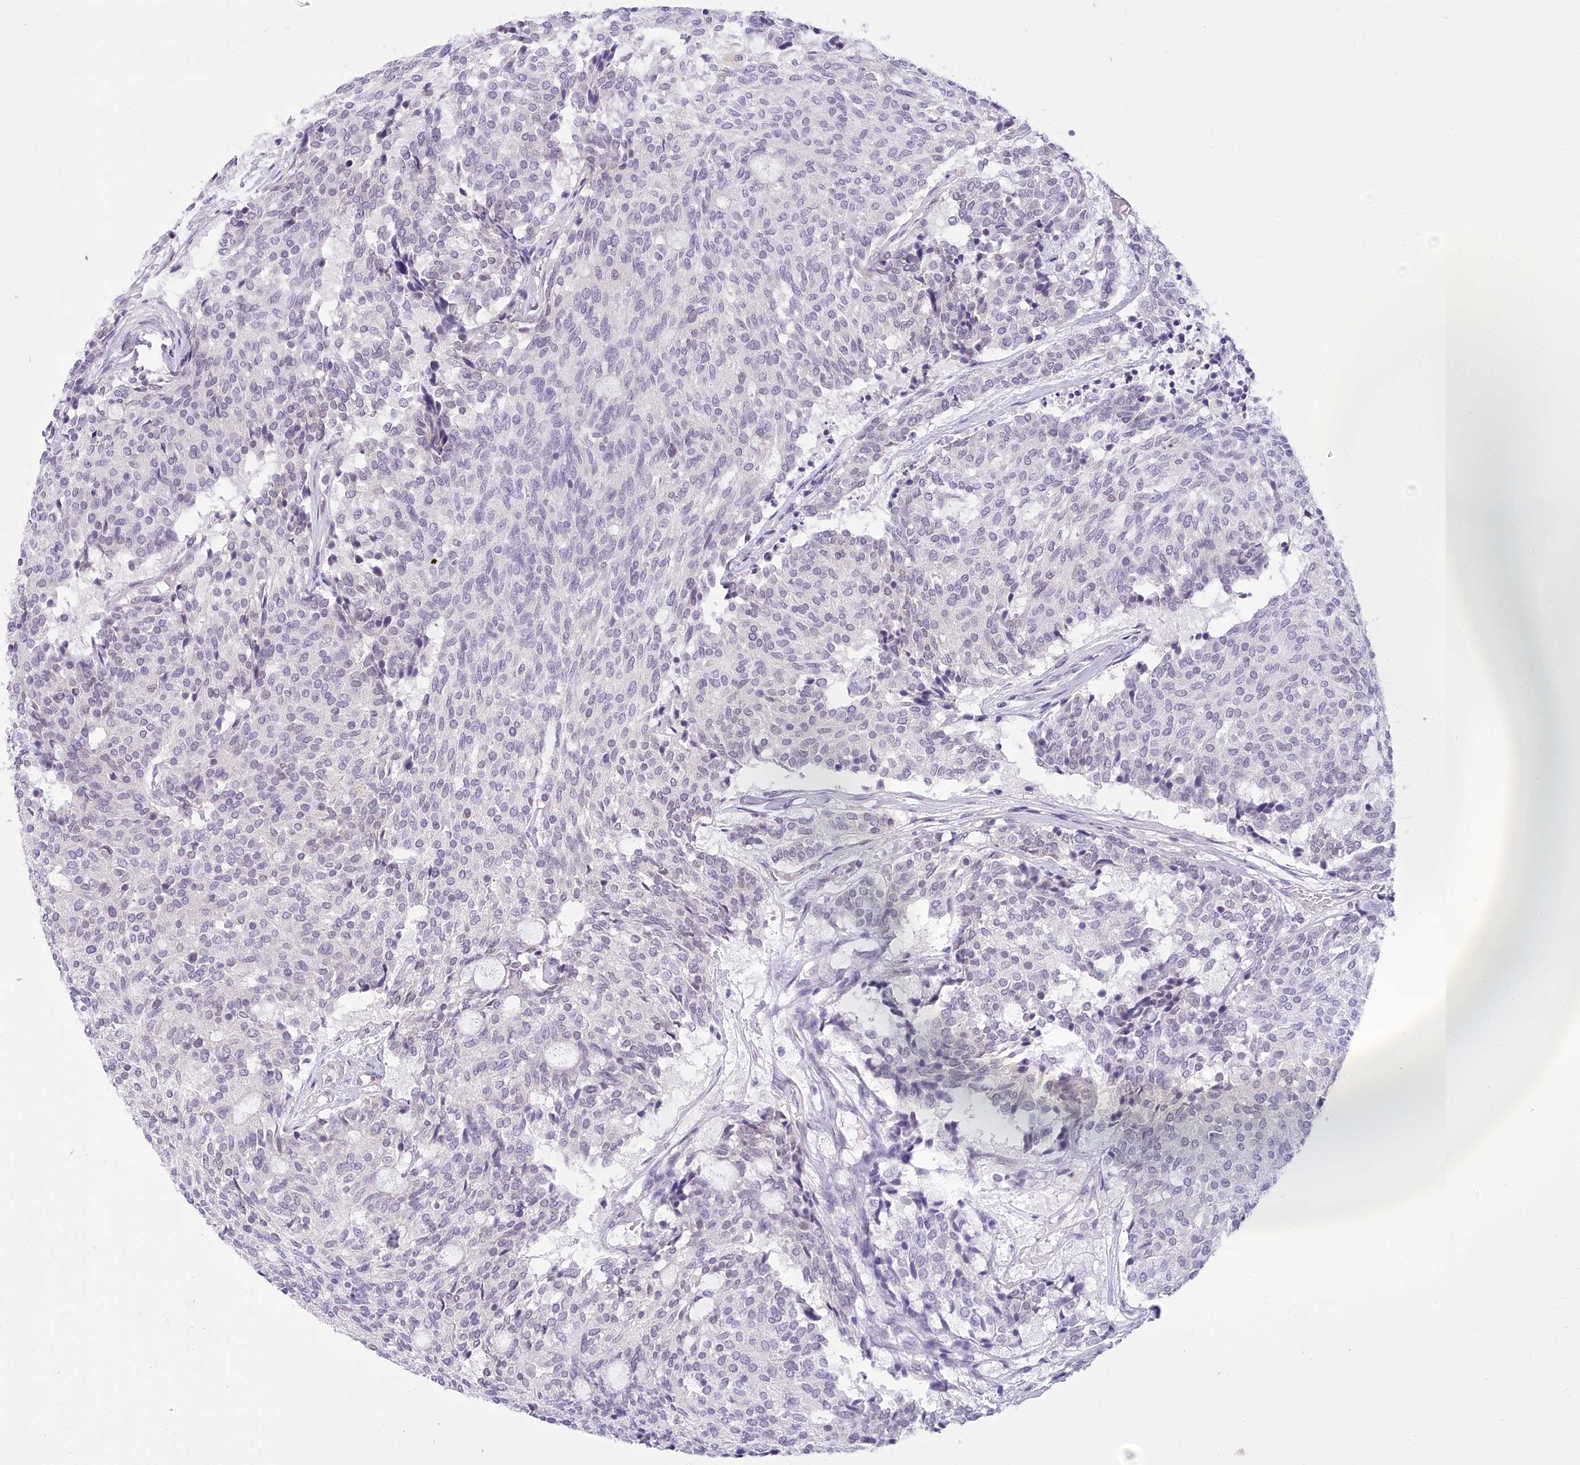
{"staining": {"intensity": "negative", "quantity": "none", "location": "none"}, "tissue": "carcinoid", "cell_type": "Tumor cells", "image_type": "cancer", "snomed": [{"axis": "morphology", "description": "Carcinoid, malignant, NOS"}, {"axis": "topography", "description": "Pancreas"}], "caption": "The histopathology image shows no significant positivity in tumor cells of carcinoid.", "gene": "HNRNPA0", "patient": {"sex": "female", "age": 54}}